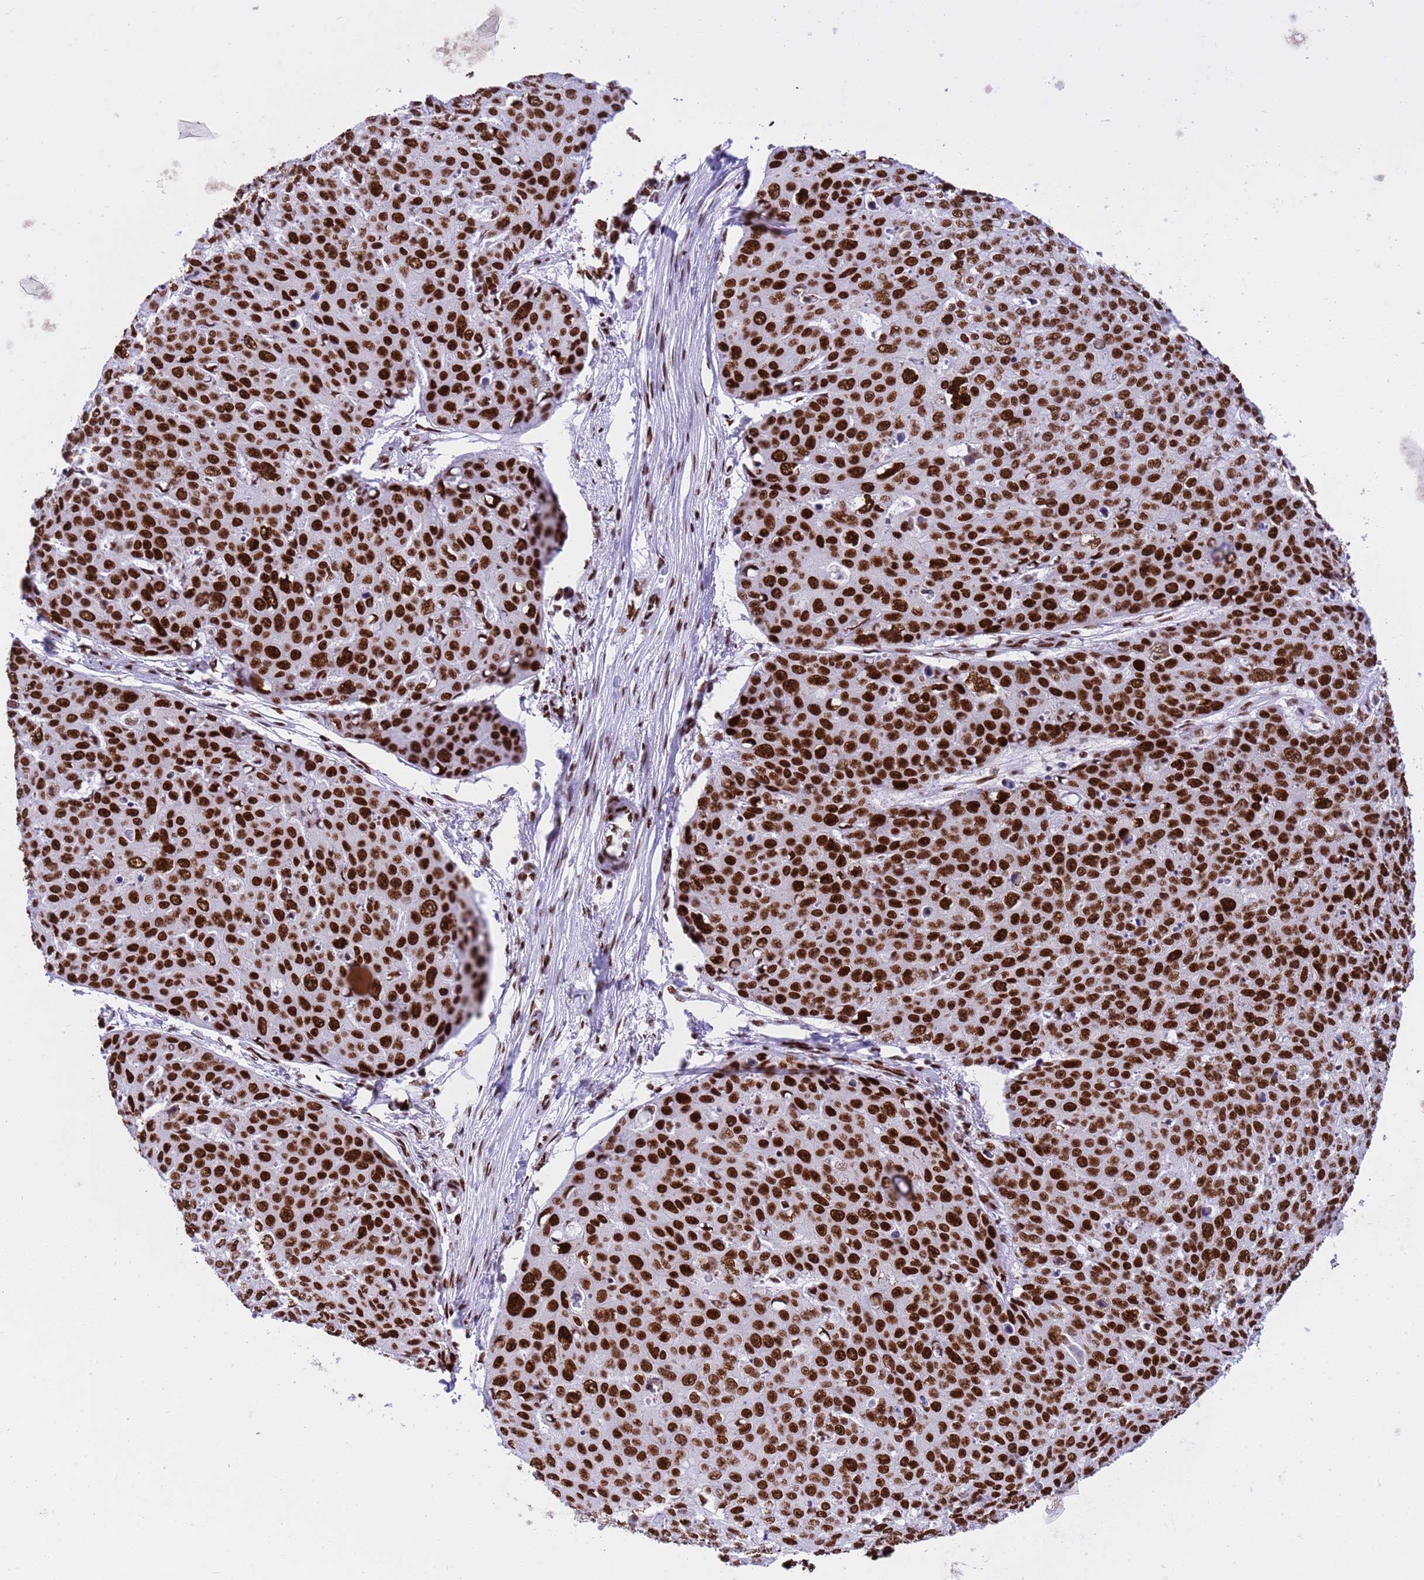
{"staining": {"intensity": "strong", "quantity": ">75%", "location": "nuclear"}, "tissue": "skin cancer", "cell_type": "Tumor cells", "image_type": "cancer", "snomed": [{"axis": "morphology", "description": "Squamous cell carcinoma, NOS"}, {"axis": "topography", "description": "Skin"}], "caption": "Immunohistochemistry (IHC) image of skin cancer stained for a protein (brown), which exhibits high levels of strong nuclear expression in about >75% of tumor cells.", "gene": "RALY", "patient": {"sex": "male", "age": 71}}